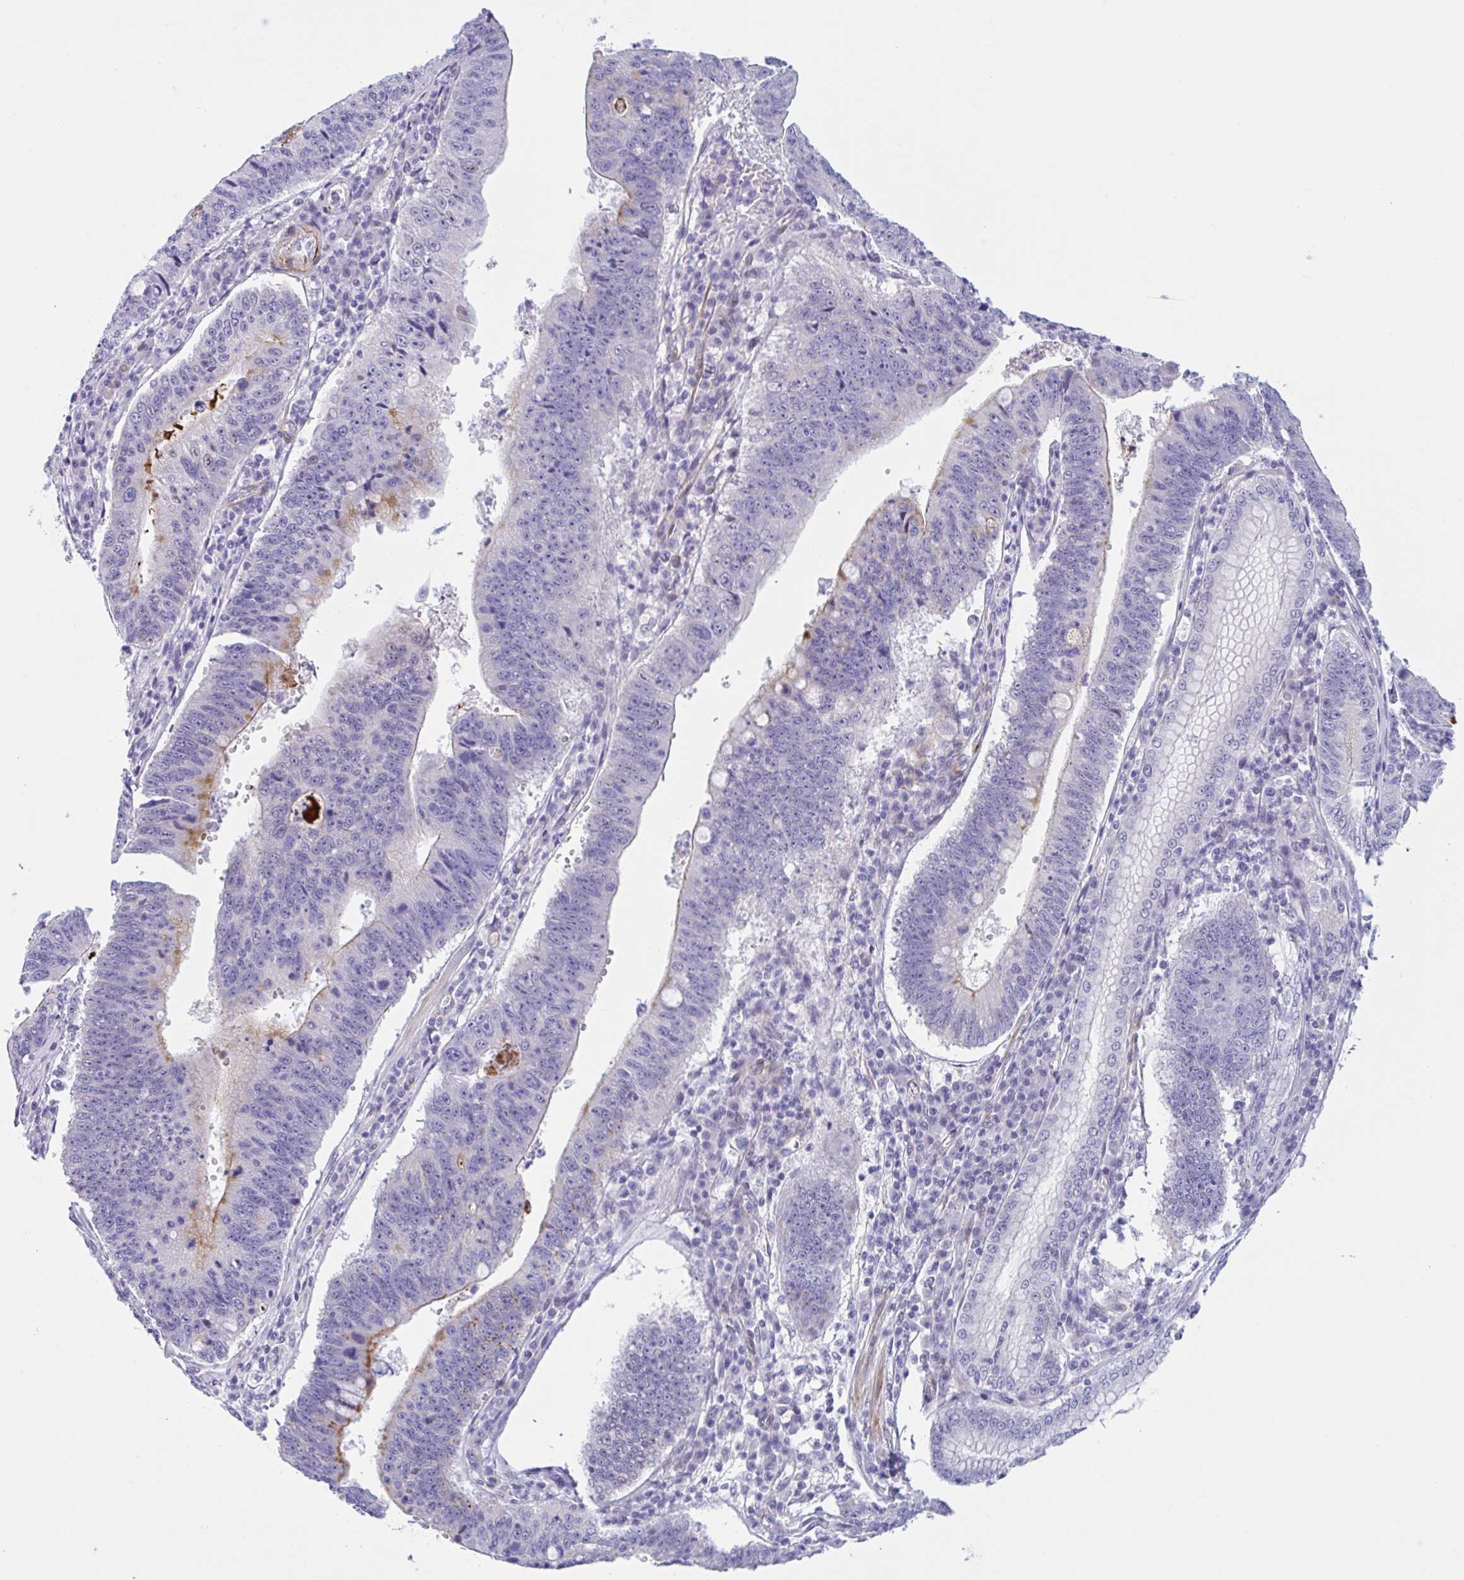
{"staining": {"intensity": "negative", "quantity": "none", "location": "none"}, "tissue": "stomach cancer", "cell_type": "Tumor cells", "image_type": "cancer", "snomed": [{"axis": "morphology", "description": "Adenocarcinoma, NOS"}, {"axis": "topography", "description": "Stomach"}], "caption": "DAB (3,3'-diaminobenzidine) immunohistochemical staining of human adenocarcinoma (stomach) exhibits no significant expression in tumor cells.", "gene": "AHCYL2", "patient": {"sex": "male", "age": 59}}